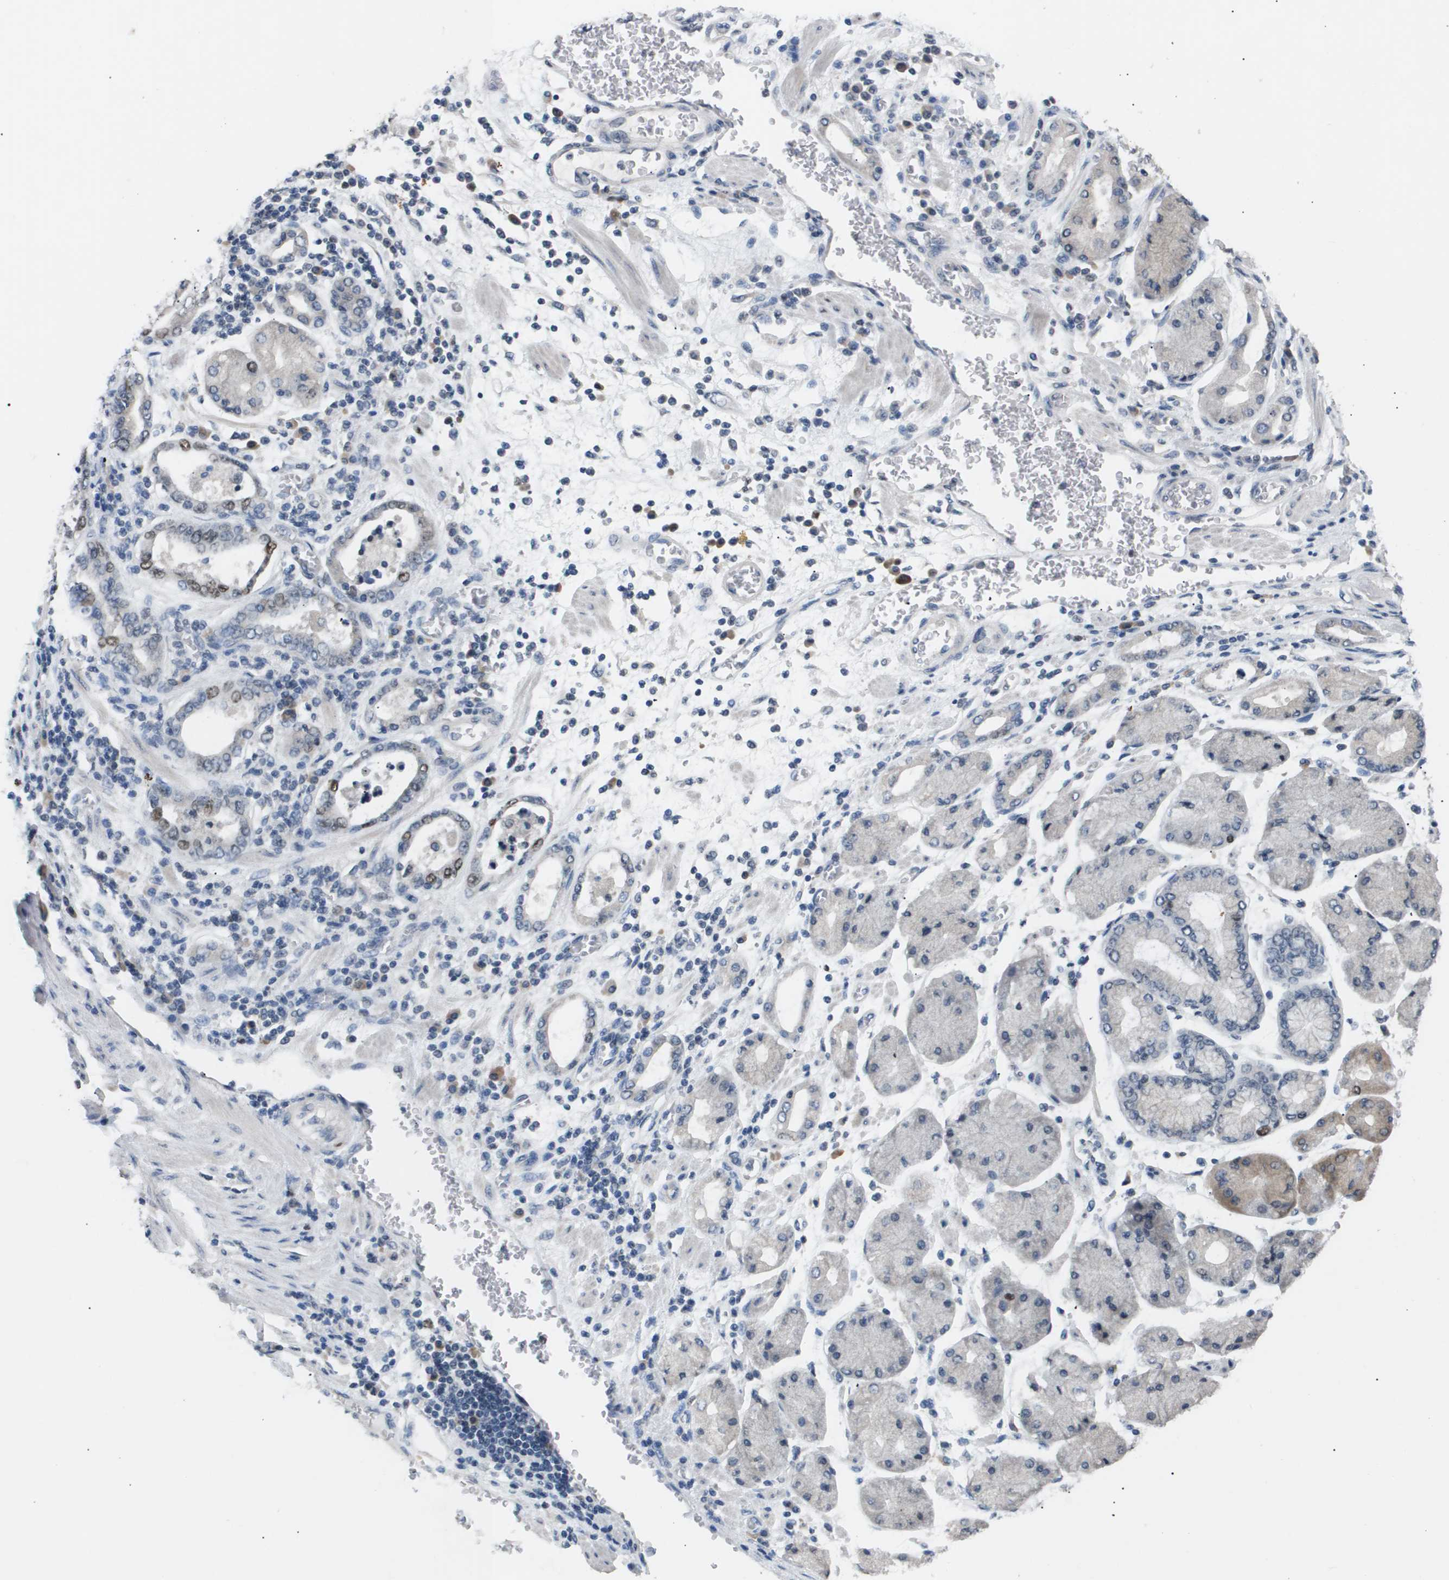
{"staining": {"intensity": "weak", "quantity": "<25%", "location": "nuclear"}, "tissue": "stomach cancer", "cell_type": "Tumor cells", "image_type": "cancer", "snomed": [{"axis": "morphology", "description": "Normal tissue, NOS"}, {"axis": "morphology", "description": "Adenocarcinoma, NOS"}, {"axis": "topography", "description": "Stomach, upper"}, {"axis": "topography", "description": "Stomach"}], "caption": "A high-resolution photomicrograph shows IHC staining of stomach cancer (adenocarcinoma), which displays no significant positivity in tumor cells.", "gene": "ANAPC2", "patient": {"sex": "male", "age": 59}}